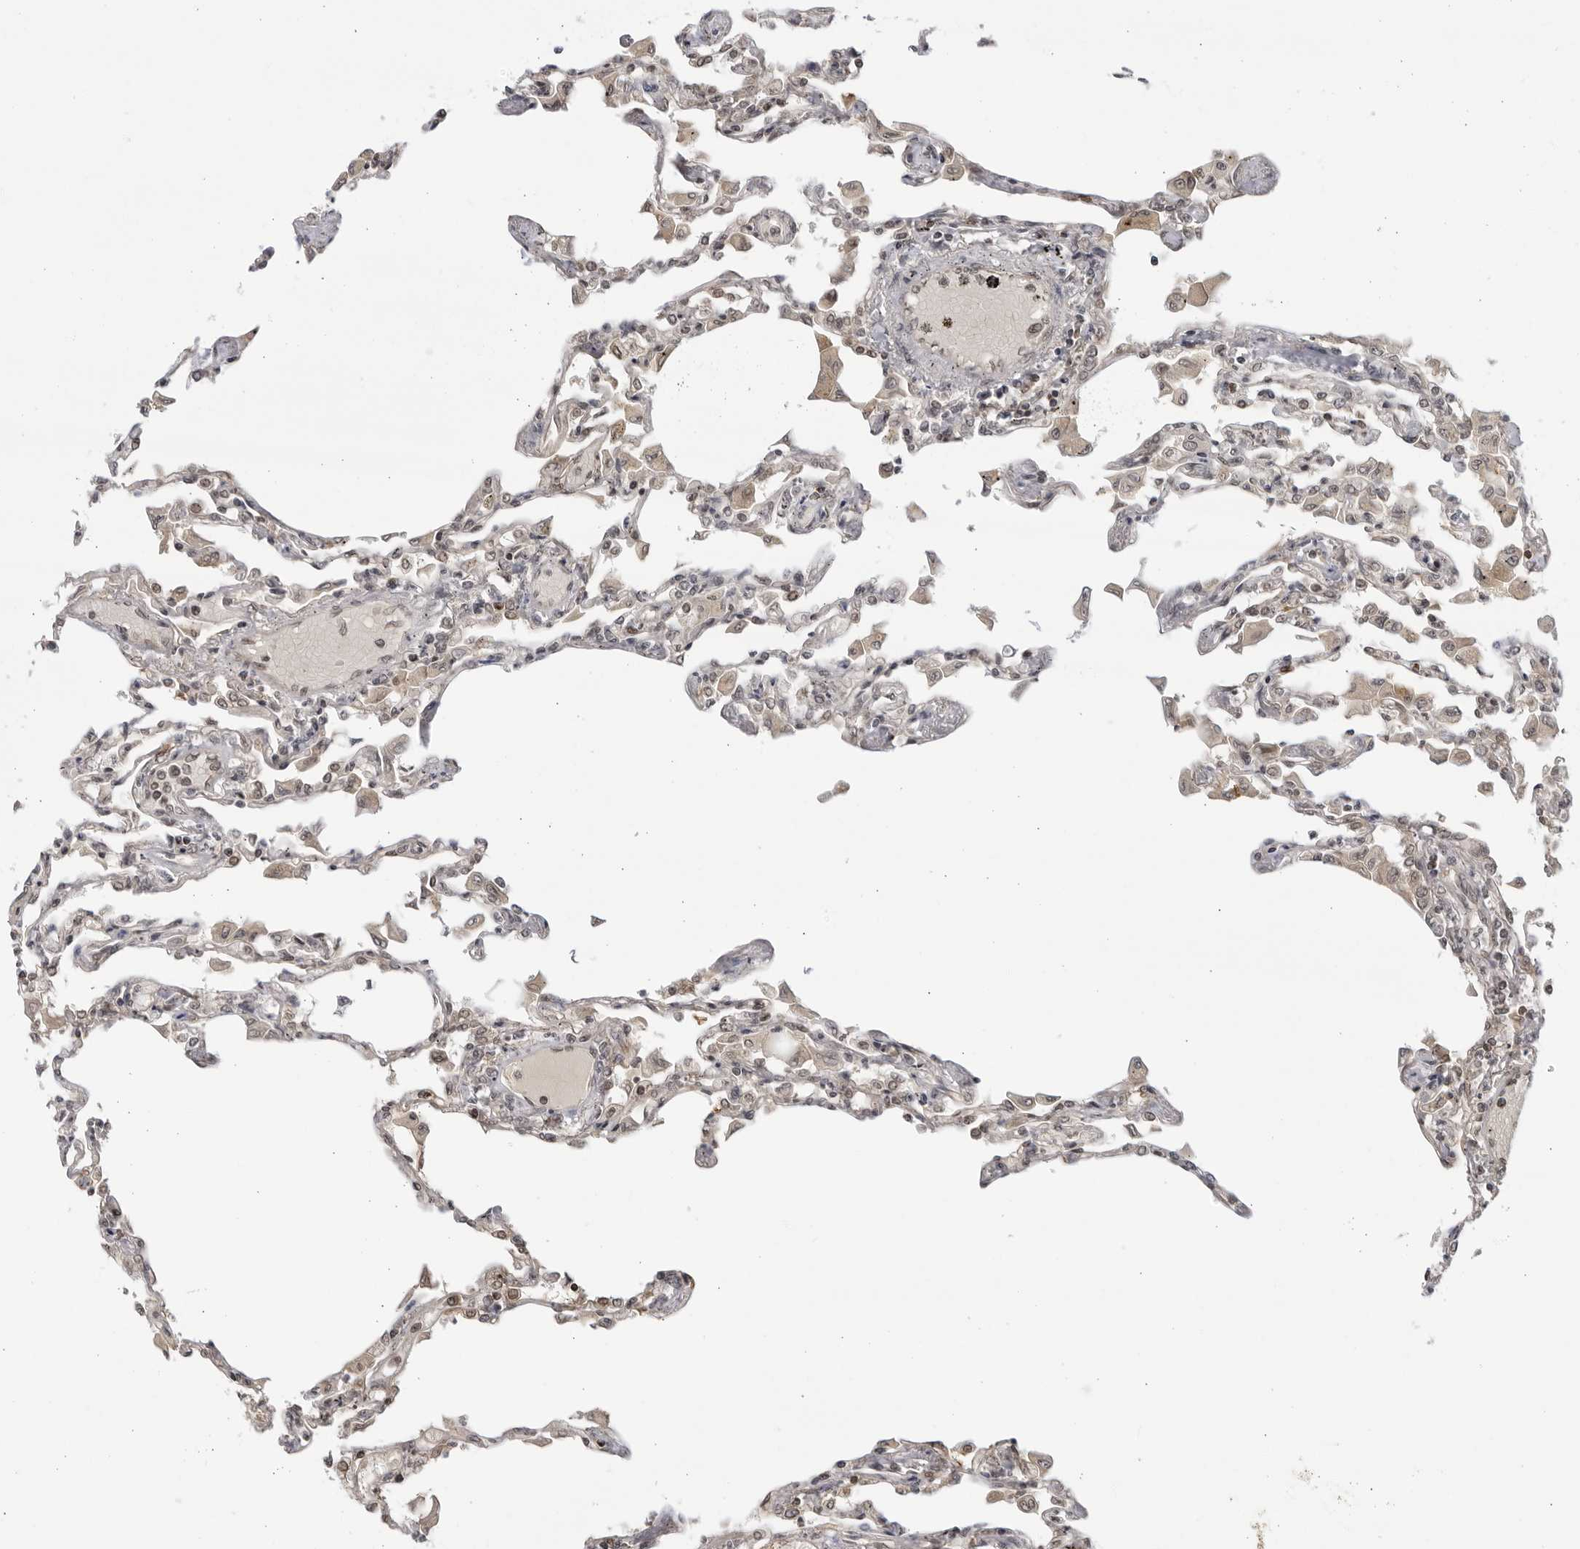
{"staining": {"intensity": "weak", "quantity": "25%-75%", "location": "cytoplasmic/membranous,nuclear"}, "tissue": "lung", "cell_type": "Alveolar cells", "image_type": "normal", "snomed": [{"axis": "morphology", "description": "Normal tissue, NOS"}, {"axis": "topography", "description": "Bronchus"}, {"axis": "topography", "description": "Lung"}], "caption": "IHC of normal human lung shows low levels of weak cytoplasmic/membranous,nuclear positivity in approximately 25%-75% of alveolar cells.", "gene": "RASGEF1C", "patient": {"sex": "female", "age": 49}}